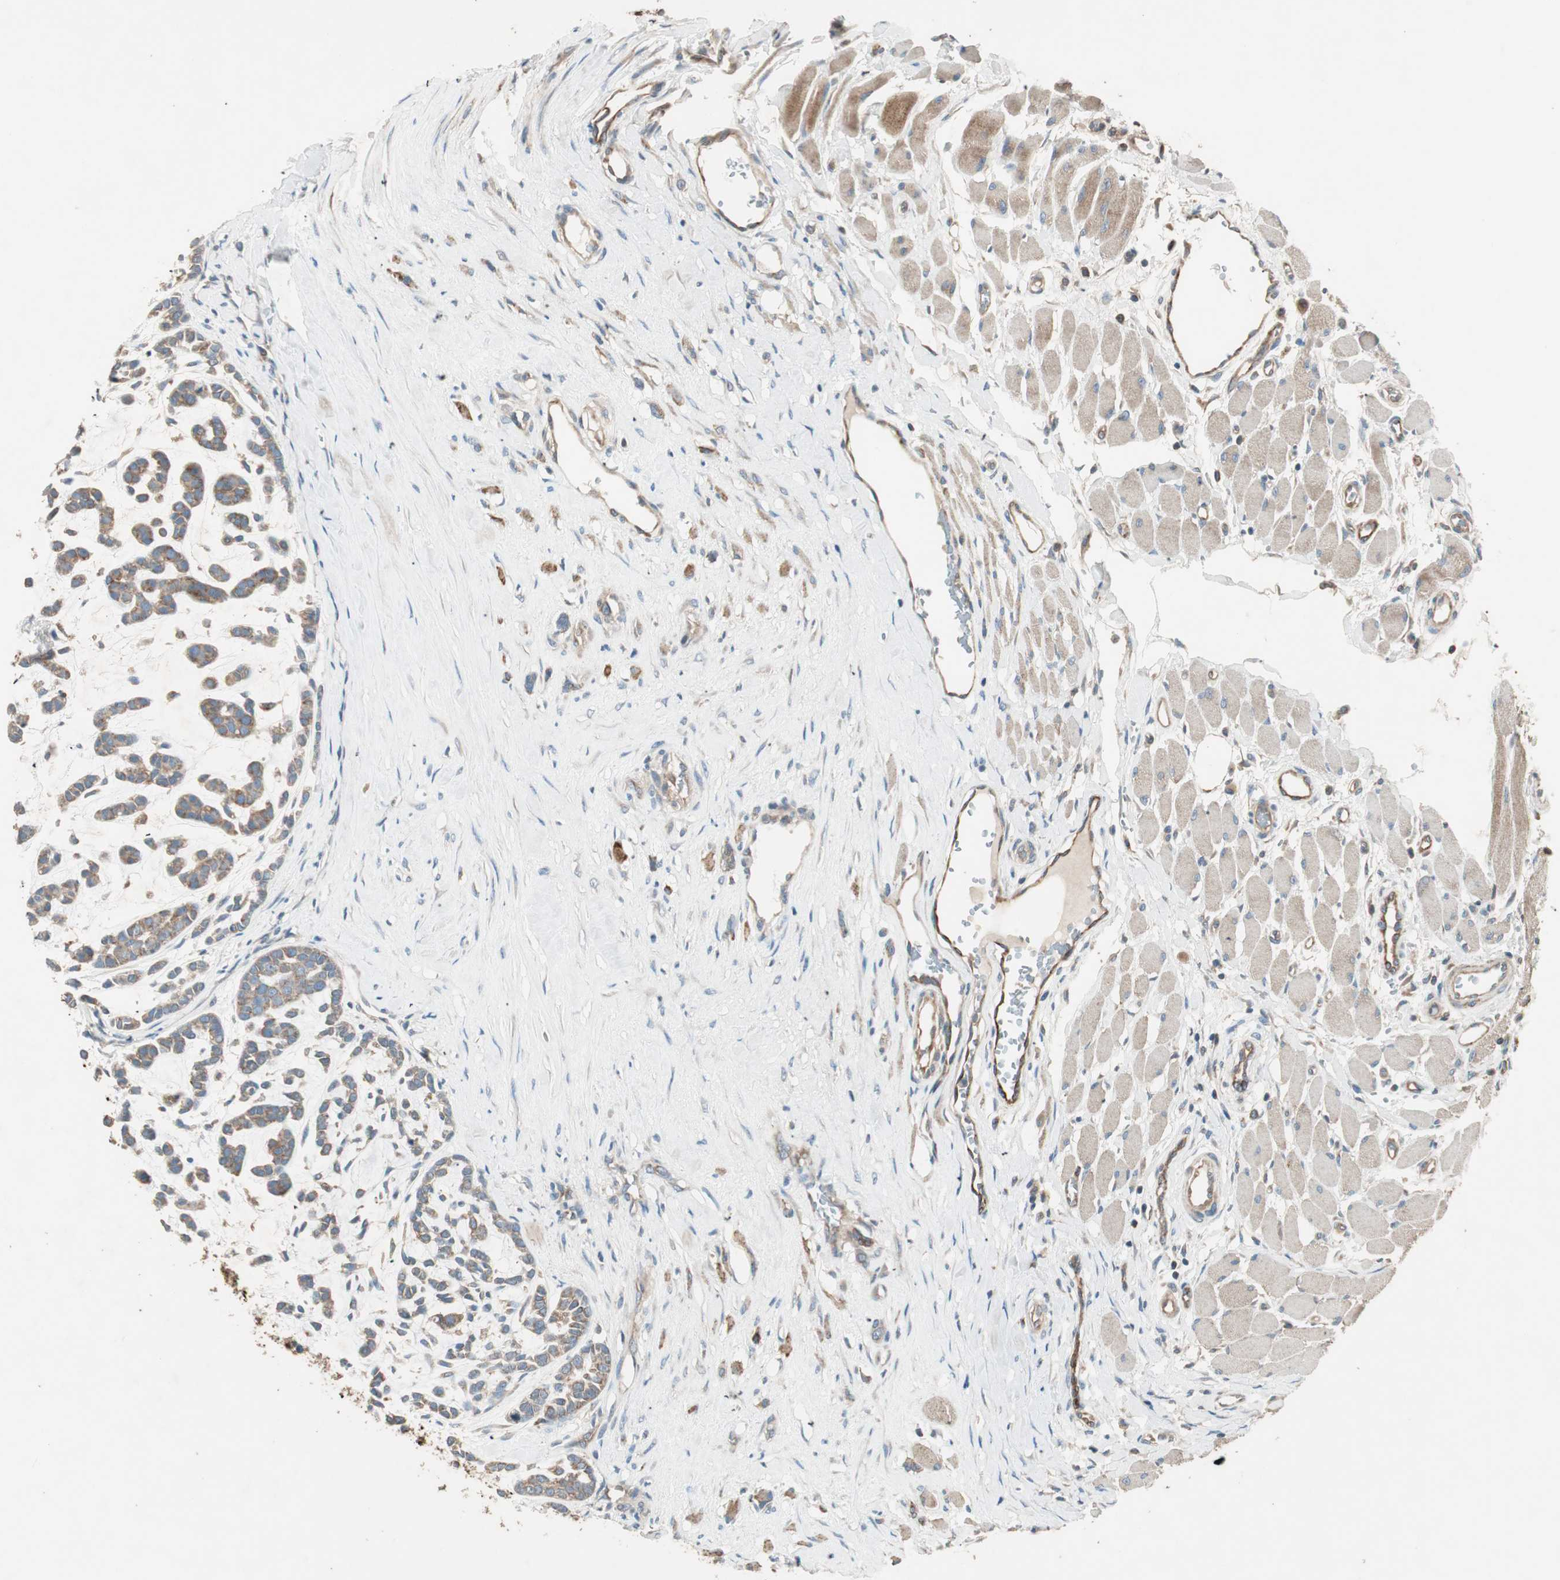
{"staining": {"intensity": "moderate", "quantity": ">75%", "location": "cytoplasmic/membranous"}, "tissue": "head and neck cancer", "cell_type": "Tumor cells", "image_type": "cancer", "snomed": [{"axis": "morphology", "description": "Adenocarcinoma, NOS"}, {"axis": "morphology", "description": "Adenoma, NOS"}, {"axis": "topography", "description": "Head-Neck"}], "caption": "An image of head and neck adenocarcinoma stained for a protein displays moderate cytoplasmic/membranous brown staining in tumor cells.", "gene": "CC2D1A", "patient": {"sex": "female", "age": 55}}